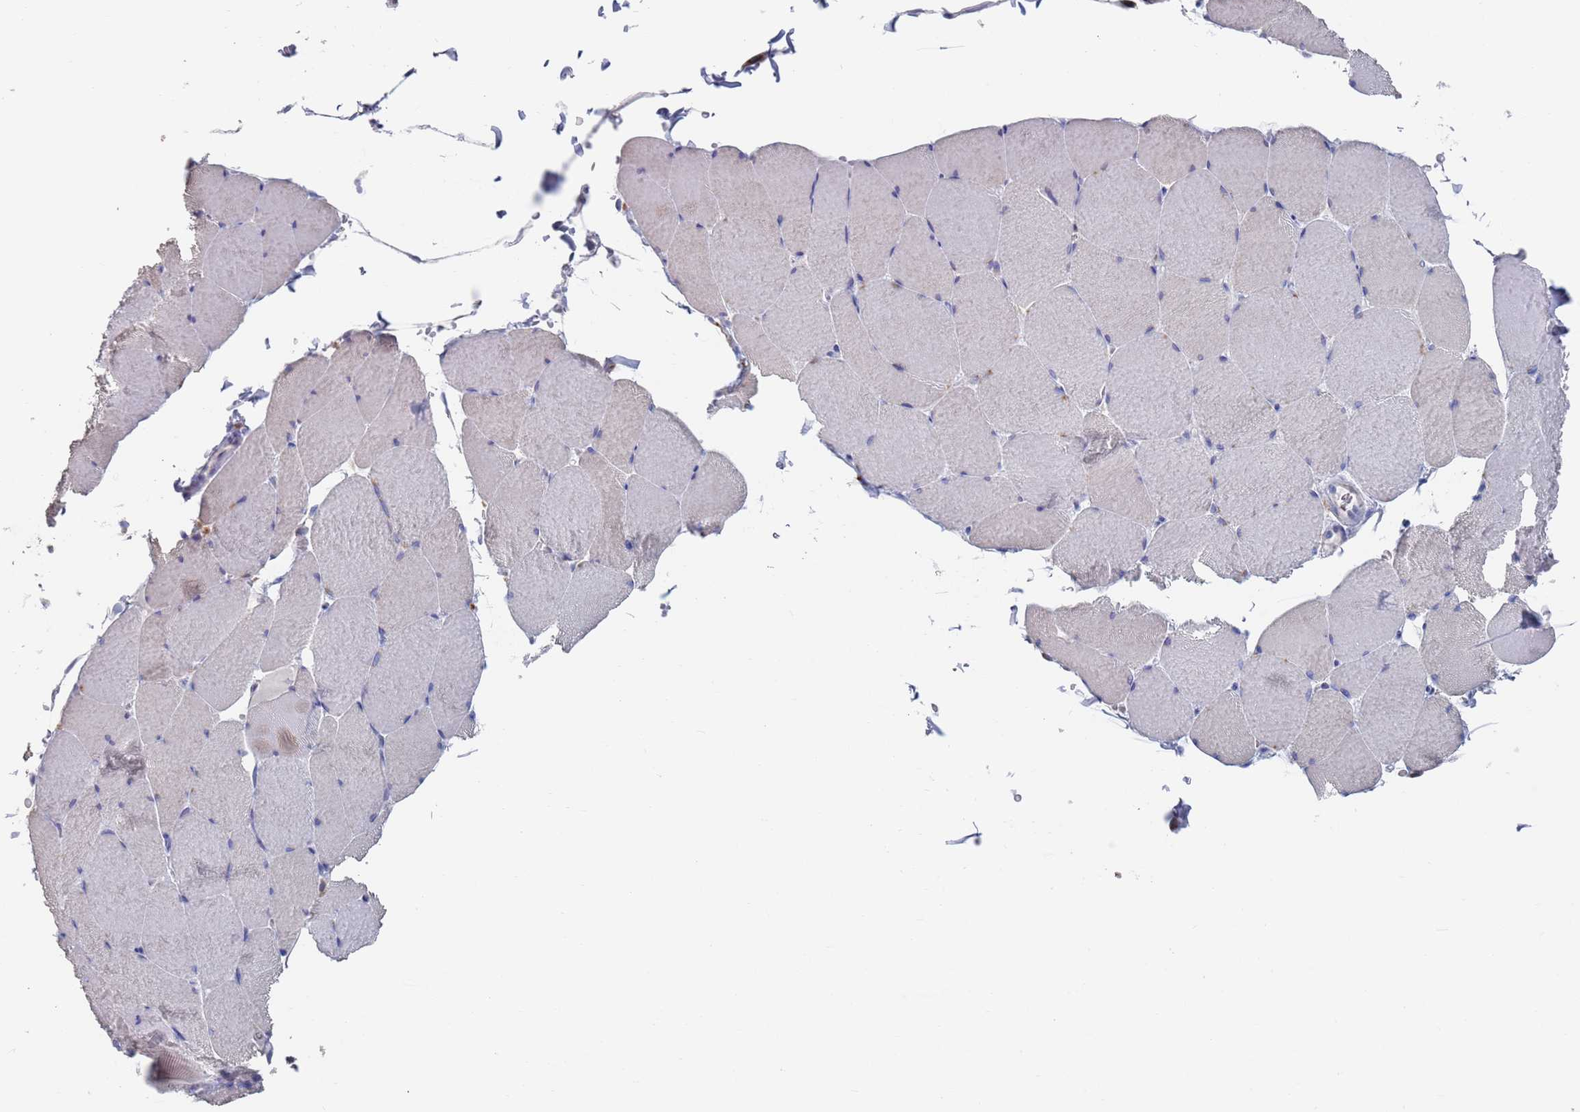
{"staining": {"intensity": "negative", "quantity": "none", "location": "none"}, "tissue": "skeletal muscle", "cell_type": "Myocytes", "image_type": "normal", "snomed": [{"axis": "morphology", "description": "Normal tissue, NOS"}, {"axis": "topography", "description": "Skeletal muscle"}, {"axis": "topography", "description": "Head-Neck"}], "caption": "Immunohistochemical staining of unremarkable human skeletal muscle reveals no significant expression in myocytes.", "gene": "FUCA1", "patient": {"sex": "male", "age": 66}}